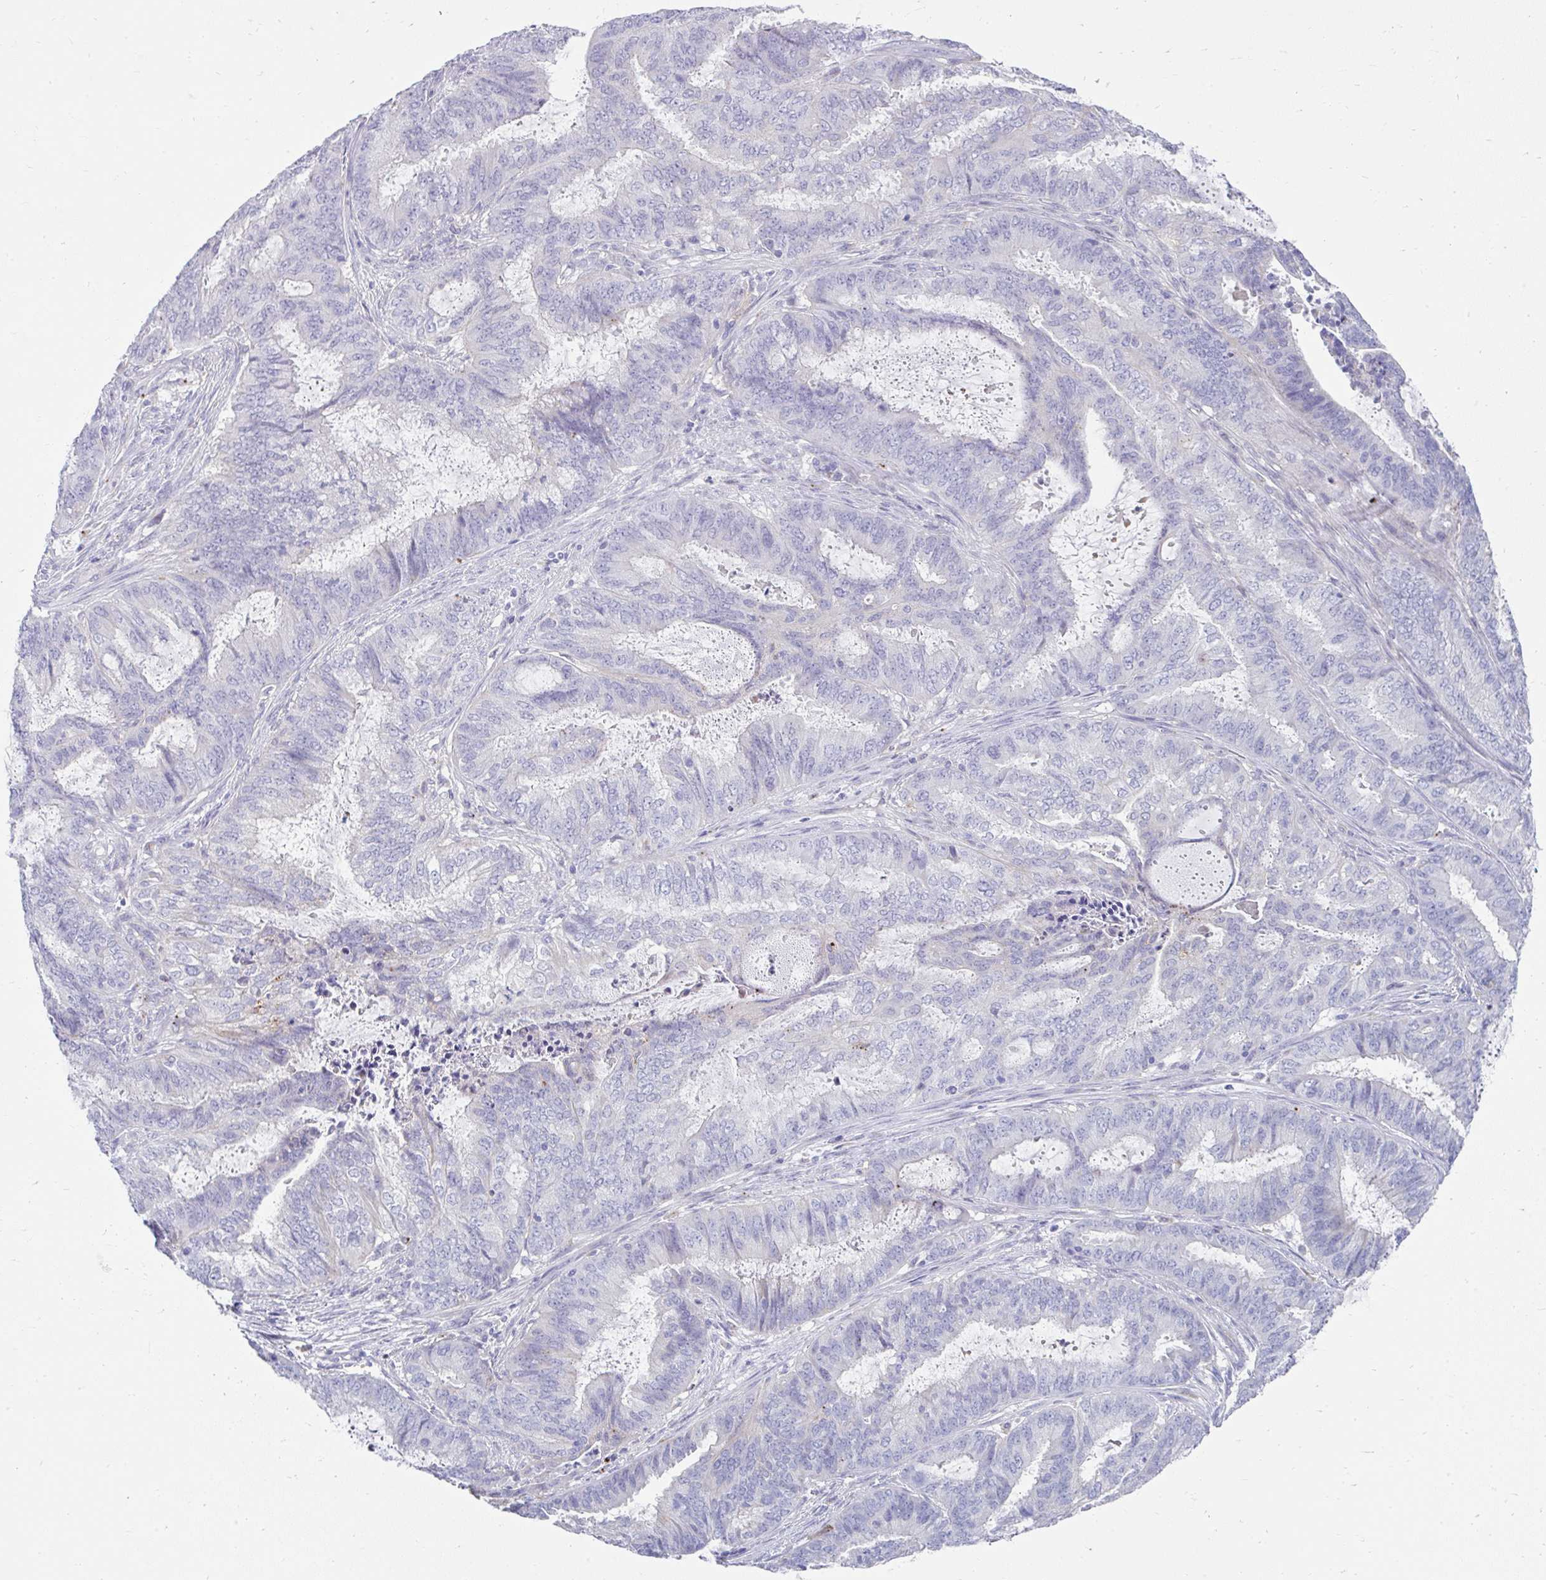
{"staining": {"intensity": "negative", "quantity": "none", "location": "none"}, "tissue": "endometrial cancer", "cell_type": "Tumor cells", "image_type": "cancer", "snomed": [{"axis": "morphology", "description": "Adenocarcinoma, NOS"}, {"axis": "topography", "description": "Endometrium"}], "caption": "Immunohistochemistry (IHC) photomicrograph of neoplastic tissue: endometrial cancer stained with DAB (3,3'-diaminobenzidine) reveals no significant protein staining in tumor cells.", "gene": "ZNF33A", "patient": {"sex": "female", "age": 51}}